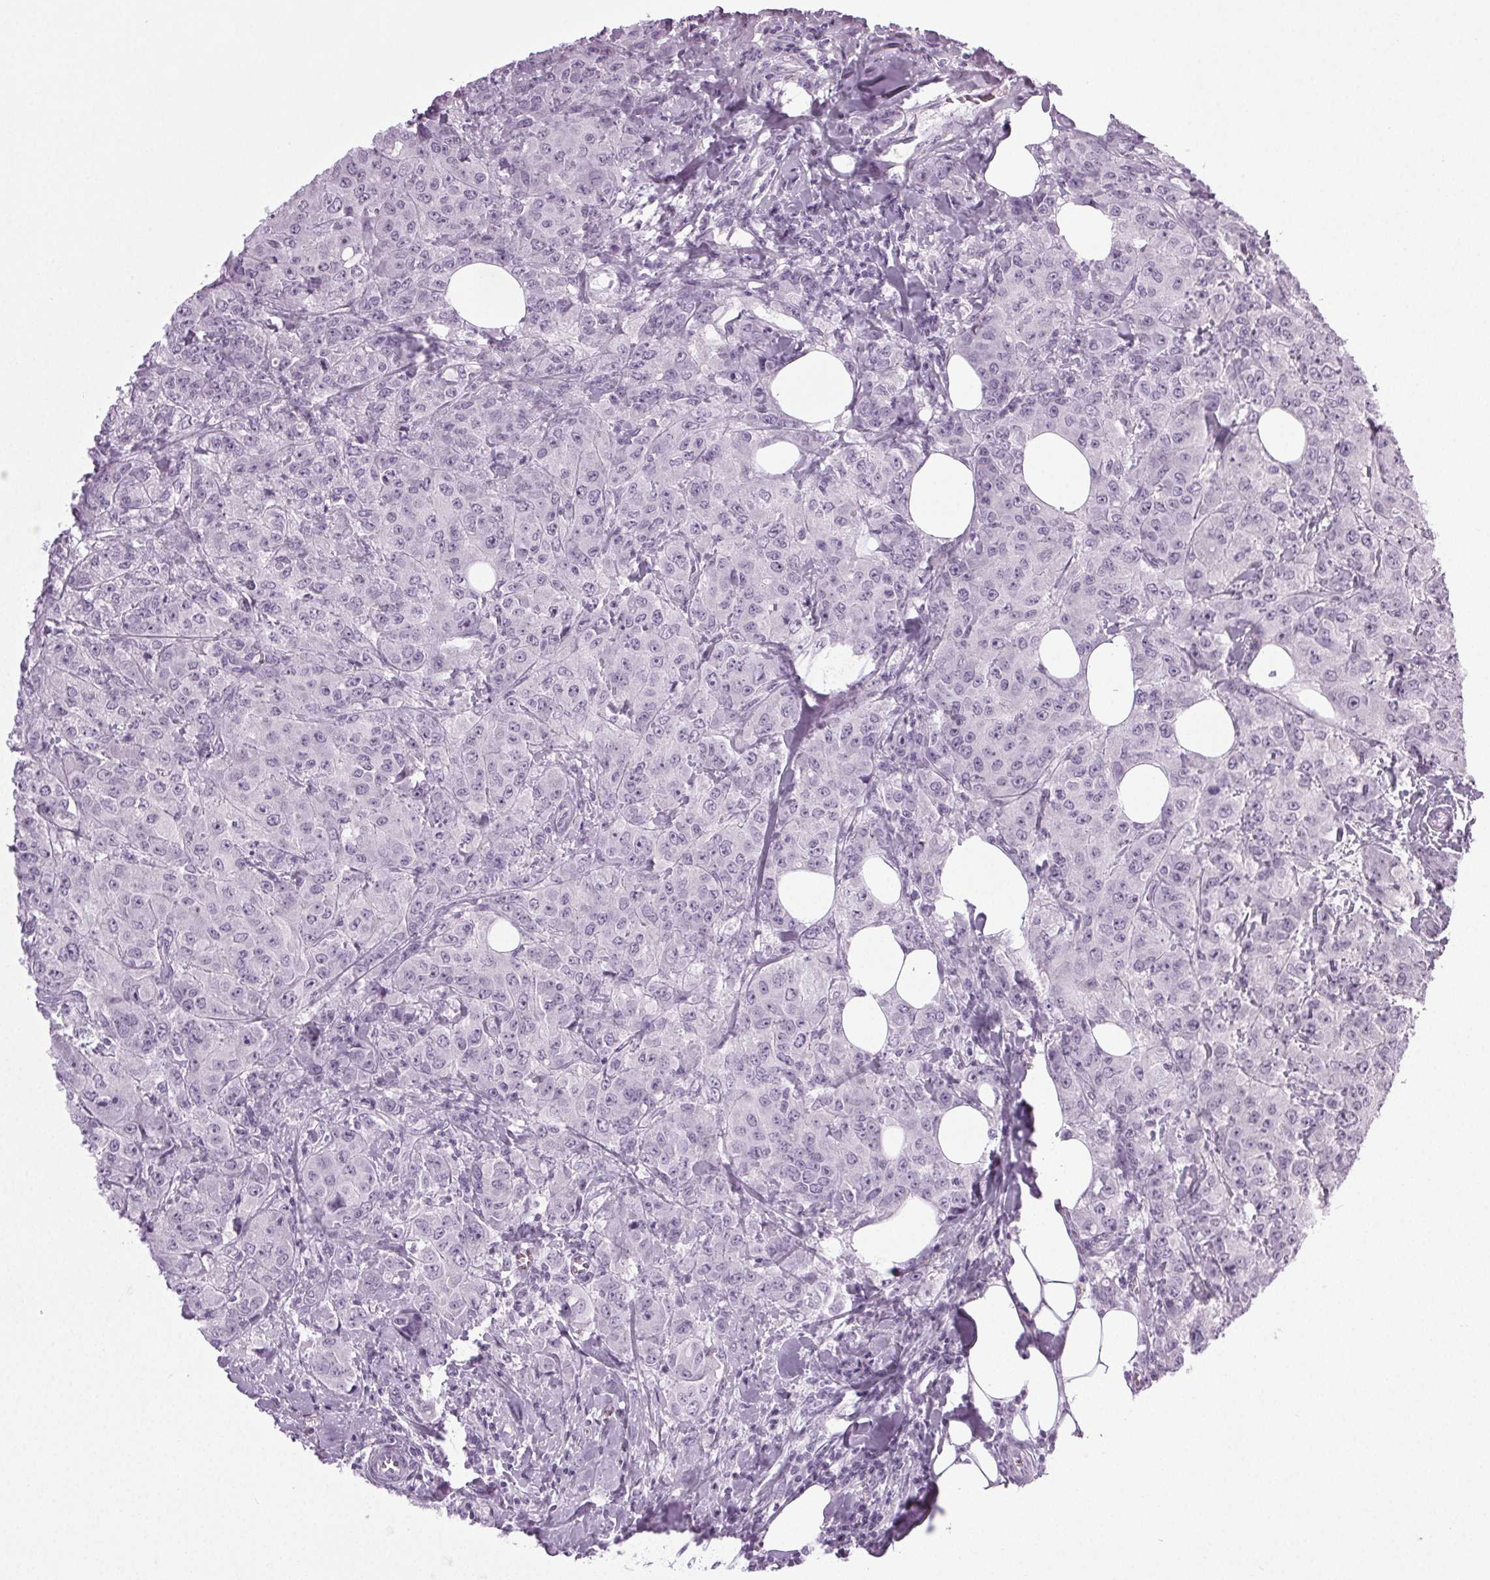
{"staining": {"intensity": "negative", "quantity": "none", "location": "none"}, "tissue": "breast cancer", "cell_type": "Tumor cells", "image_type": "cancer", "snomed": [{"axis": "morphology", "description": "Normal tissue, NOS"}, {"axis": "morphology", "description": "Duct carcinoma"}, {"axis": "topography", "description": "Breast"}], "caption": "A high-resolution micrograph shows IHC staining of breast cancer (intraductal carcinoma), which shows no significant staining in tumor cells. (DAB (3,3'-diaminobenzidine) immunohistochemistry (IHC), high magnification).", "gene": "IGF2BP1", "patient": {"sex": "female", "age": 43}}